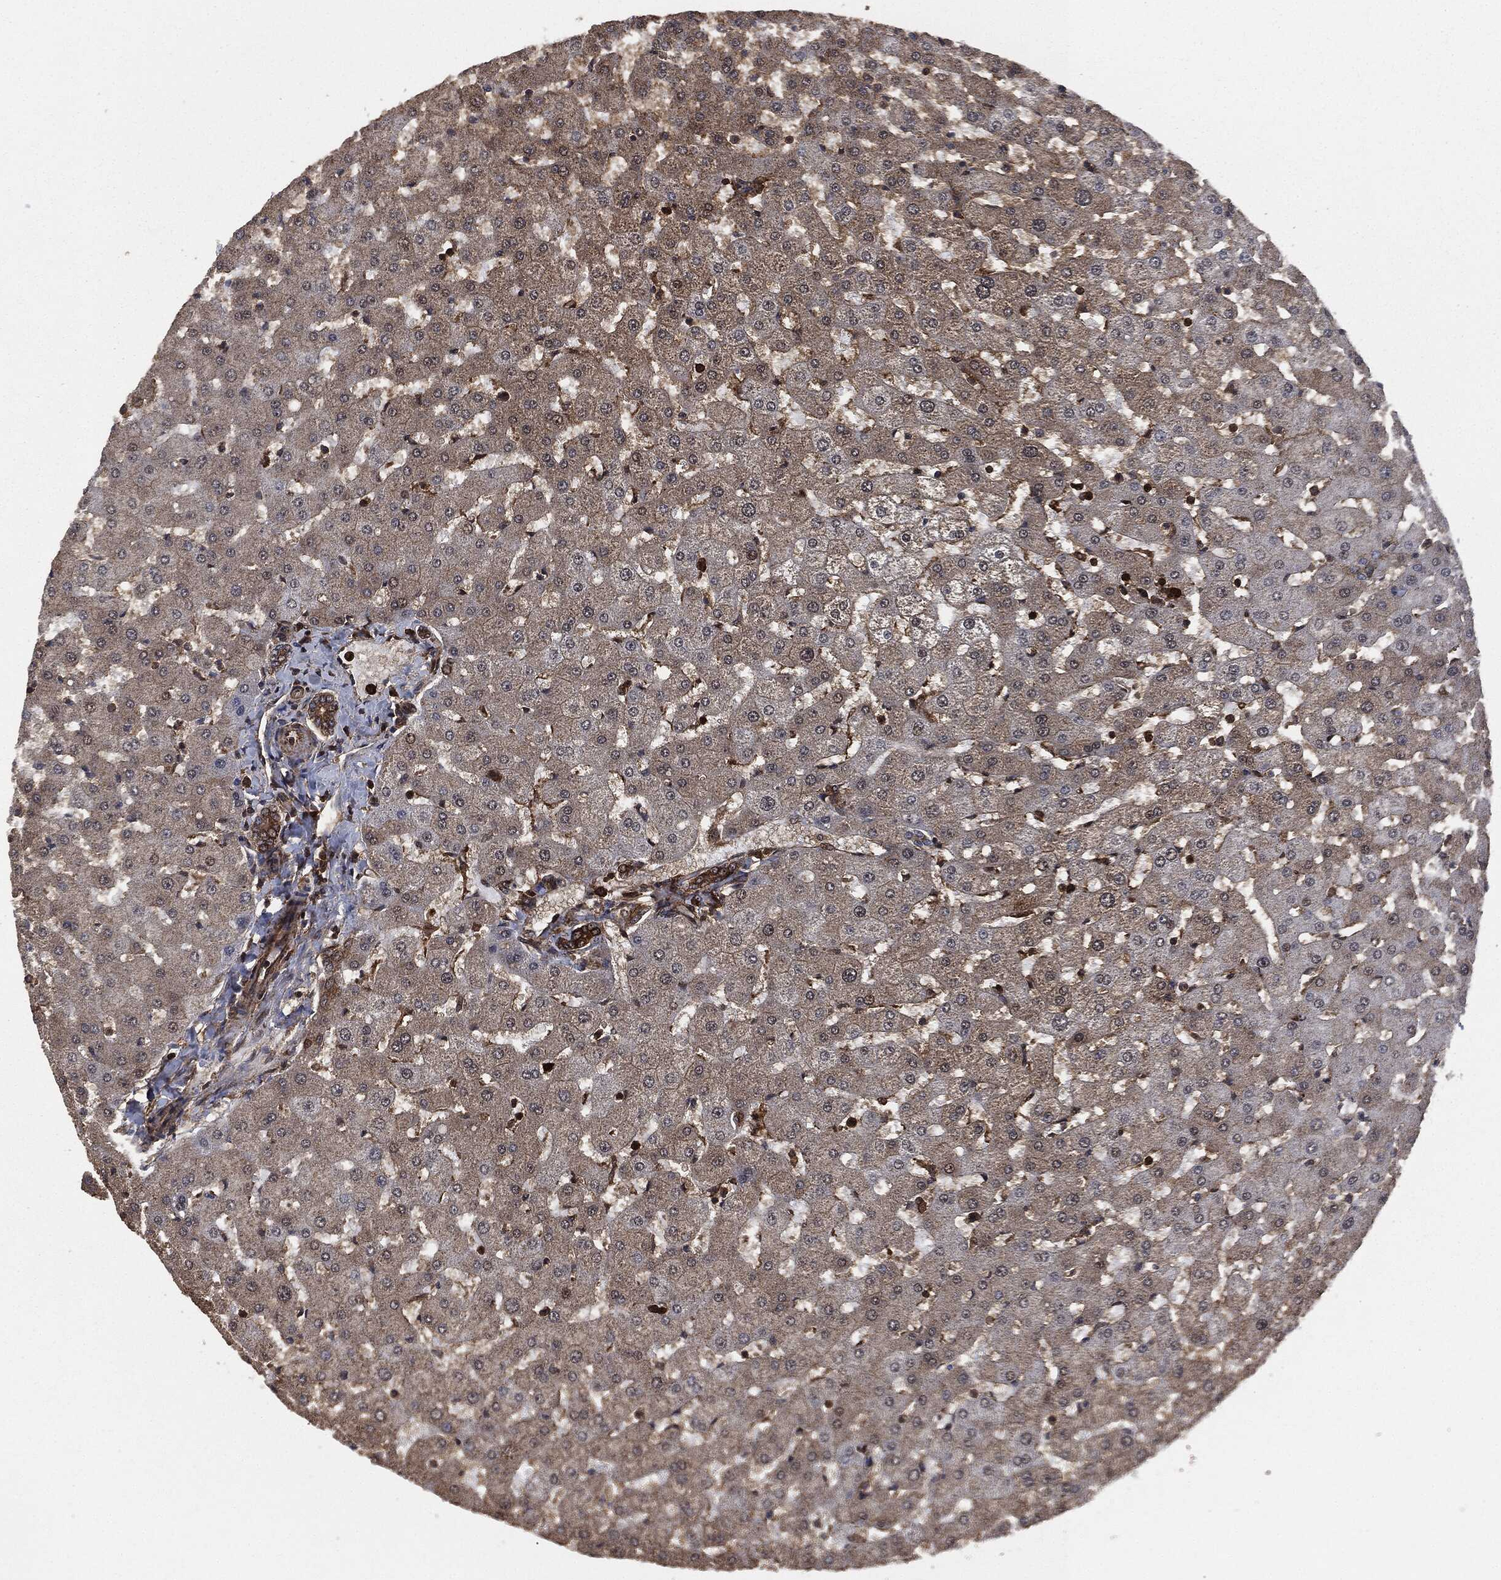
{"staining": {"intensity": "moderate", "quantity": ">75%", "location": "cytoplasmic/membranous"}, "tissue": "liver", "cell_type": "Cholangiocytes", "image_type": "normal", "snomed": [{"axis": "morphology", "description": "Normal tissue, NOS"}, {"axis": "topography", "description": "Liver"}], "caption": "This photomicrograph shows normal liver stained with immunohistochemistry to label a protein in brown. The cytoplasmic/membranous of cholangiocytes show moderate positivity for the protein. Nuclei are counter-stained blue.", "gene": "HRAS", "patient": {"sex": "female", "age": 50}}